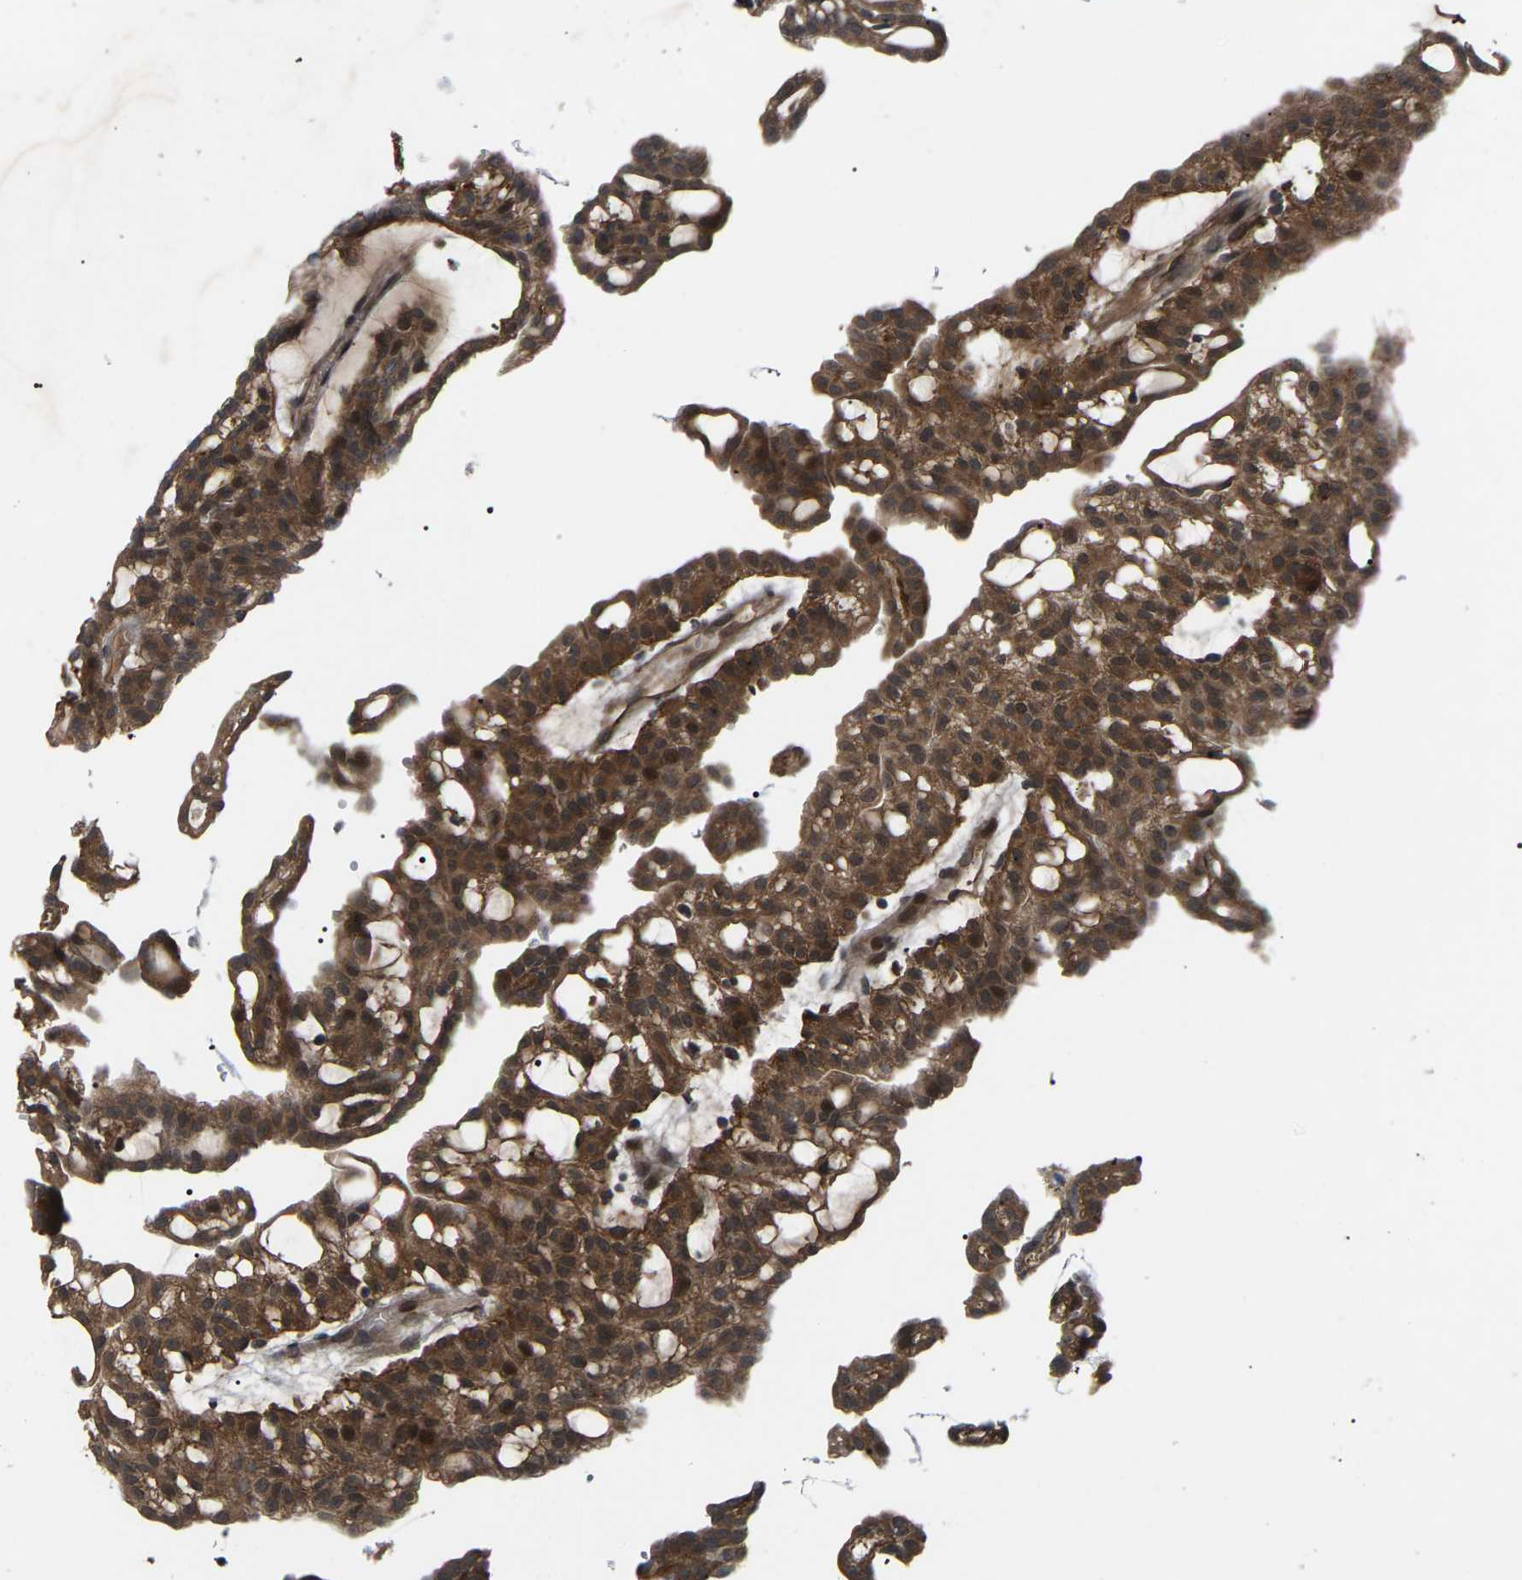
{"staining": {"intensity": "strong", "quantity": ">75%", "location": "cytoplasmic/membranous"}, "tissue": "renal cancer", "cell_type": "Tumor cells", "image_type": "cancer", "snomed": [{"axis": "morphology", "description": "Adenocarcinoma, NOS"}, {"axis": "topography", "description": "Kidney"}], "caption": "The immunohistochemical stain highlights strong cytoplasmic/membranous positivity in tumor cells of adenocarcinoma (renal) tissue. (brown staining indicates protein expression, while blue staining denotes nuclei).", "gene": "CROT", "patient": {"sex": "male", "age": 63}}